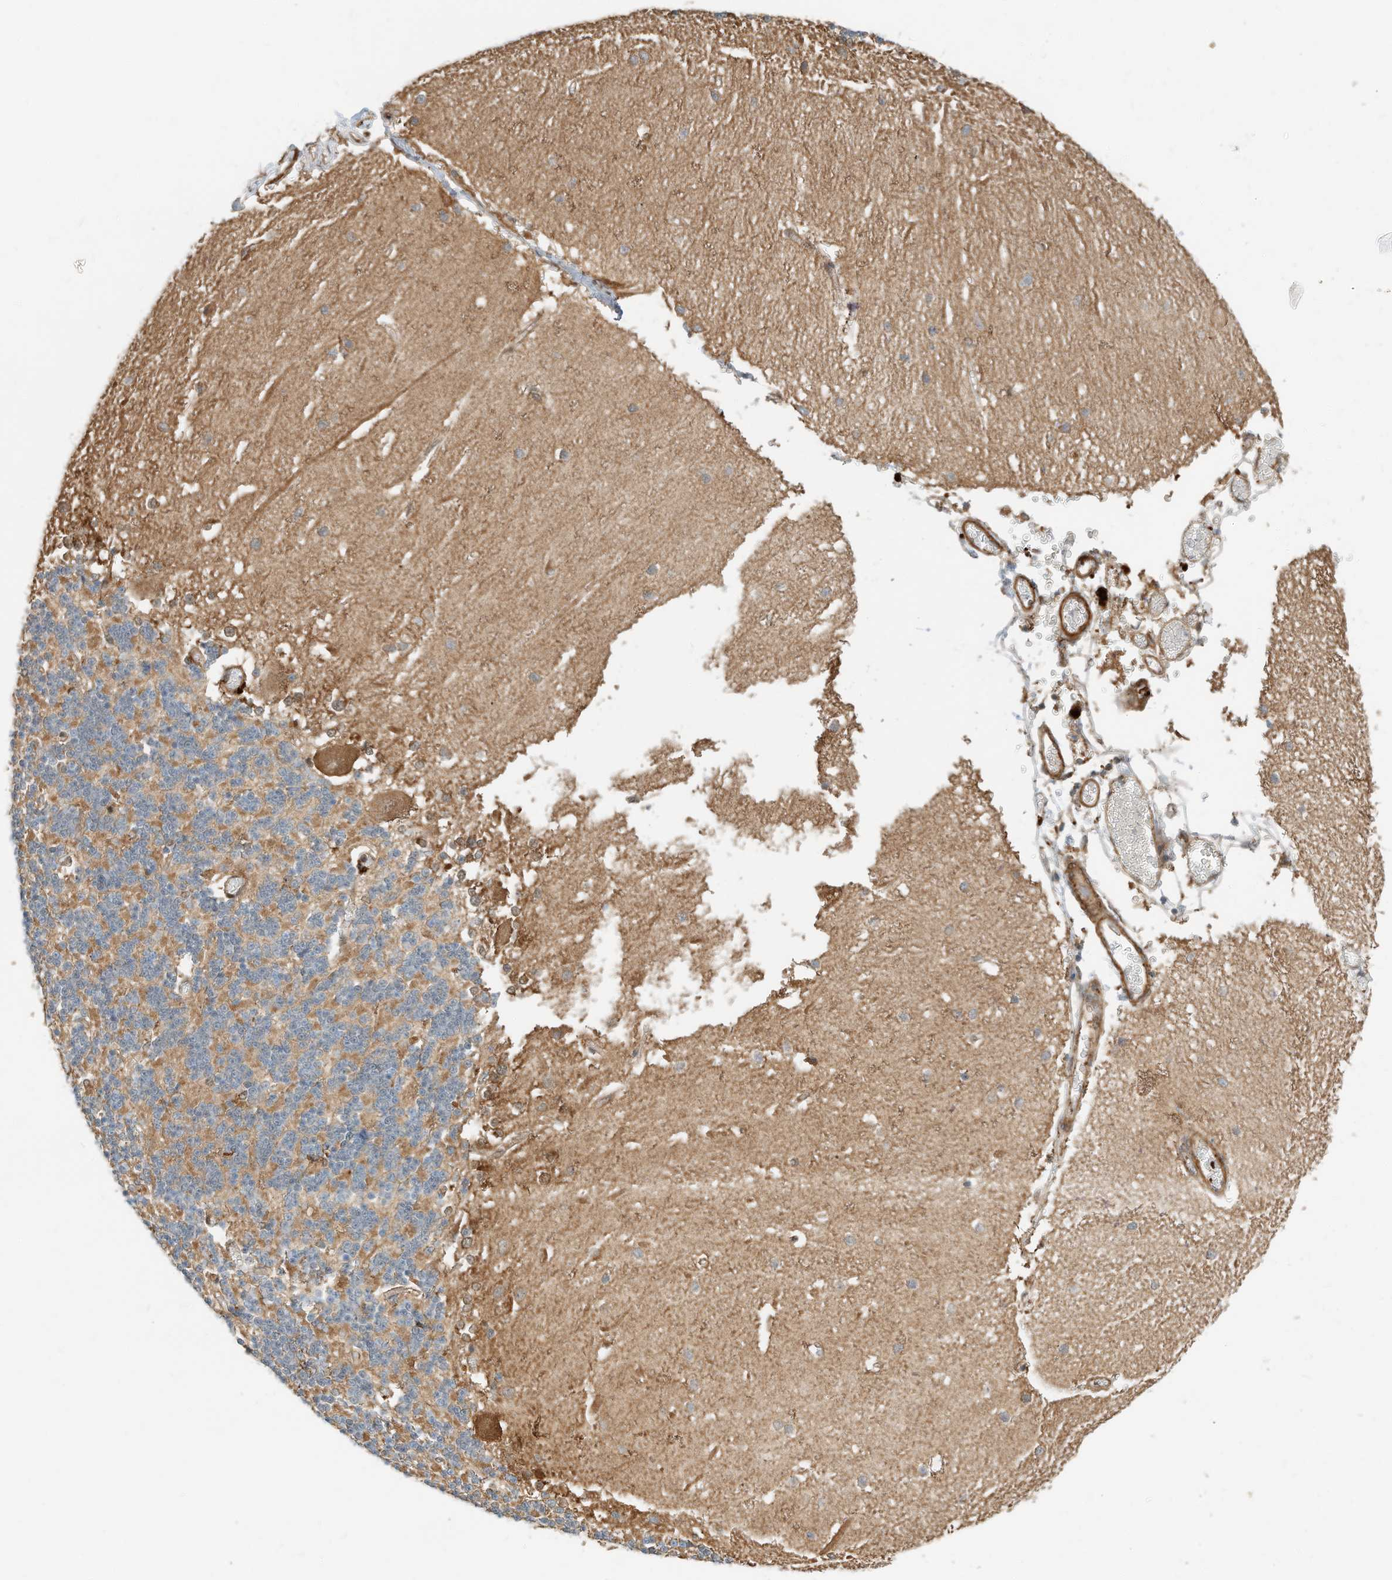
{"staining": {"intensity": "moderate", "quantity": "25%-75%", "location": "cytoplasmic/membranous"}, "tissue": "cerebellum", "cell_type": "Cells in granular layer", "image_type": "normal", "snomed": [{"axis": "morphology", "description": "Normal tissue, NOS"}, {"axis": "topography", "description": "Cerebellum"}], "caption": "Protein analysis of benign cerebellum demonstrates moderate cytoplasmic/membranous expression in approximately 25%-75% of cells in granular layer. (DAB (3,3'-diaminobenzidine) IHC, brown staining for protein, blue staining for nuclei).", "gene": "CPAMD8", "patient": {"sex": "male", "age": 37}}